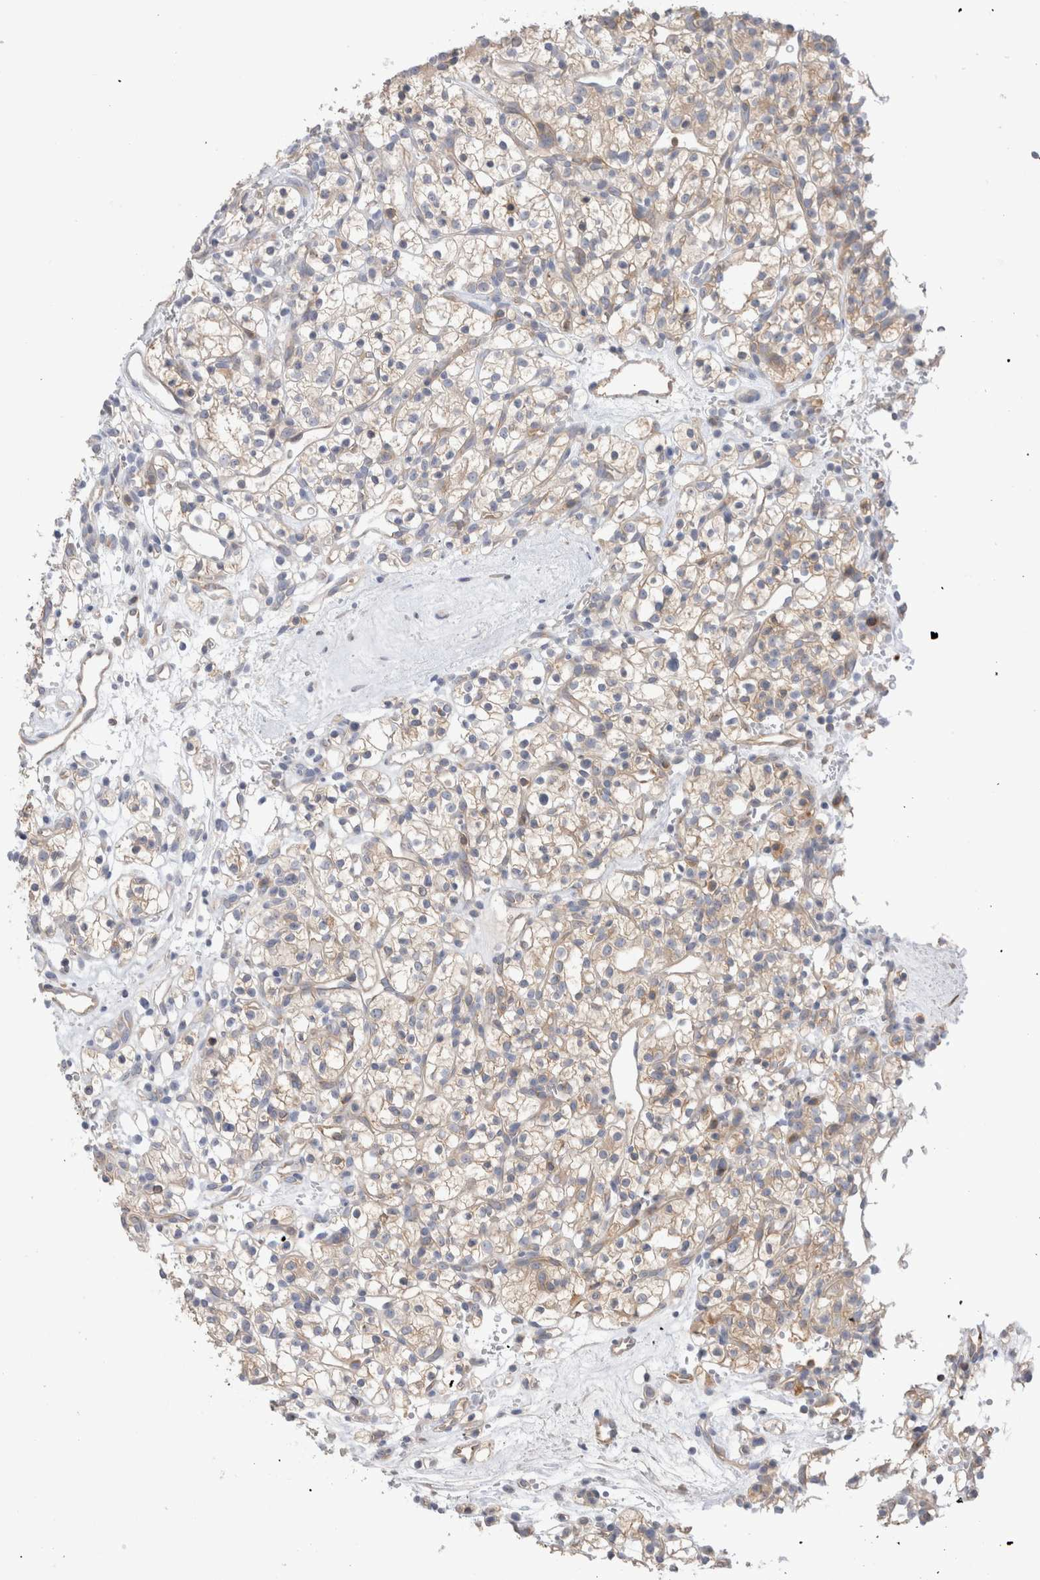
{"staining": {"intensity": "weak", "quantity": "25%-75%", "location": "cytoplasmic/membranous"}, "tissue": "renal cancer", "cell_type": "Tumor cells", "image_type": "cancer", "snomed": [{"axis": "morphology", "description": "Adenocarcinoma, NOS"}, {"axis": "topography", "description": "Kidney"}], "caption": "This image displays IHC staining of renal cancer (adenocarcinoma), with low weak cytoplasmic/membranous positivity in approximately 25%-75% of tumor cells.", "gene": "CAPN2", "patient": {"sex": "female", "age": 57}}